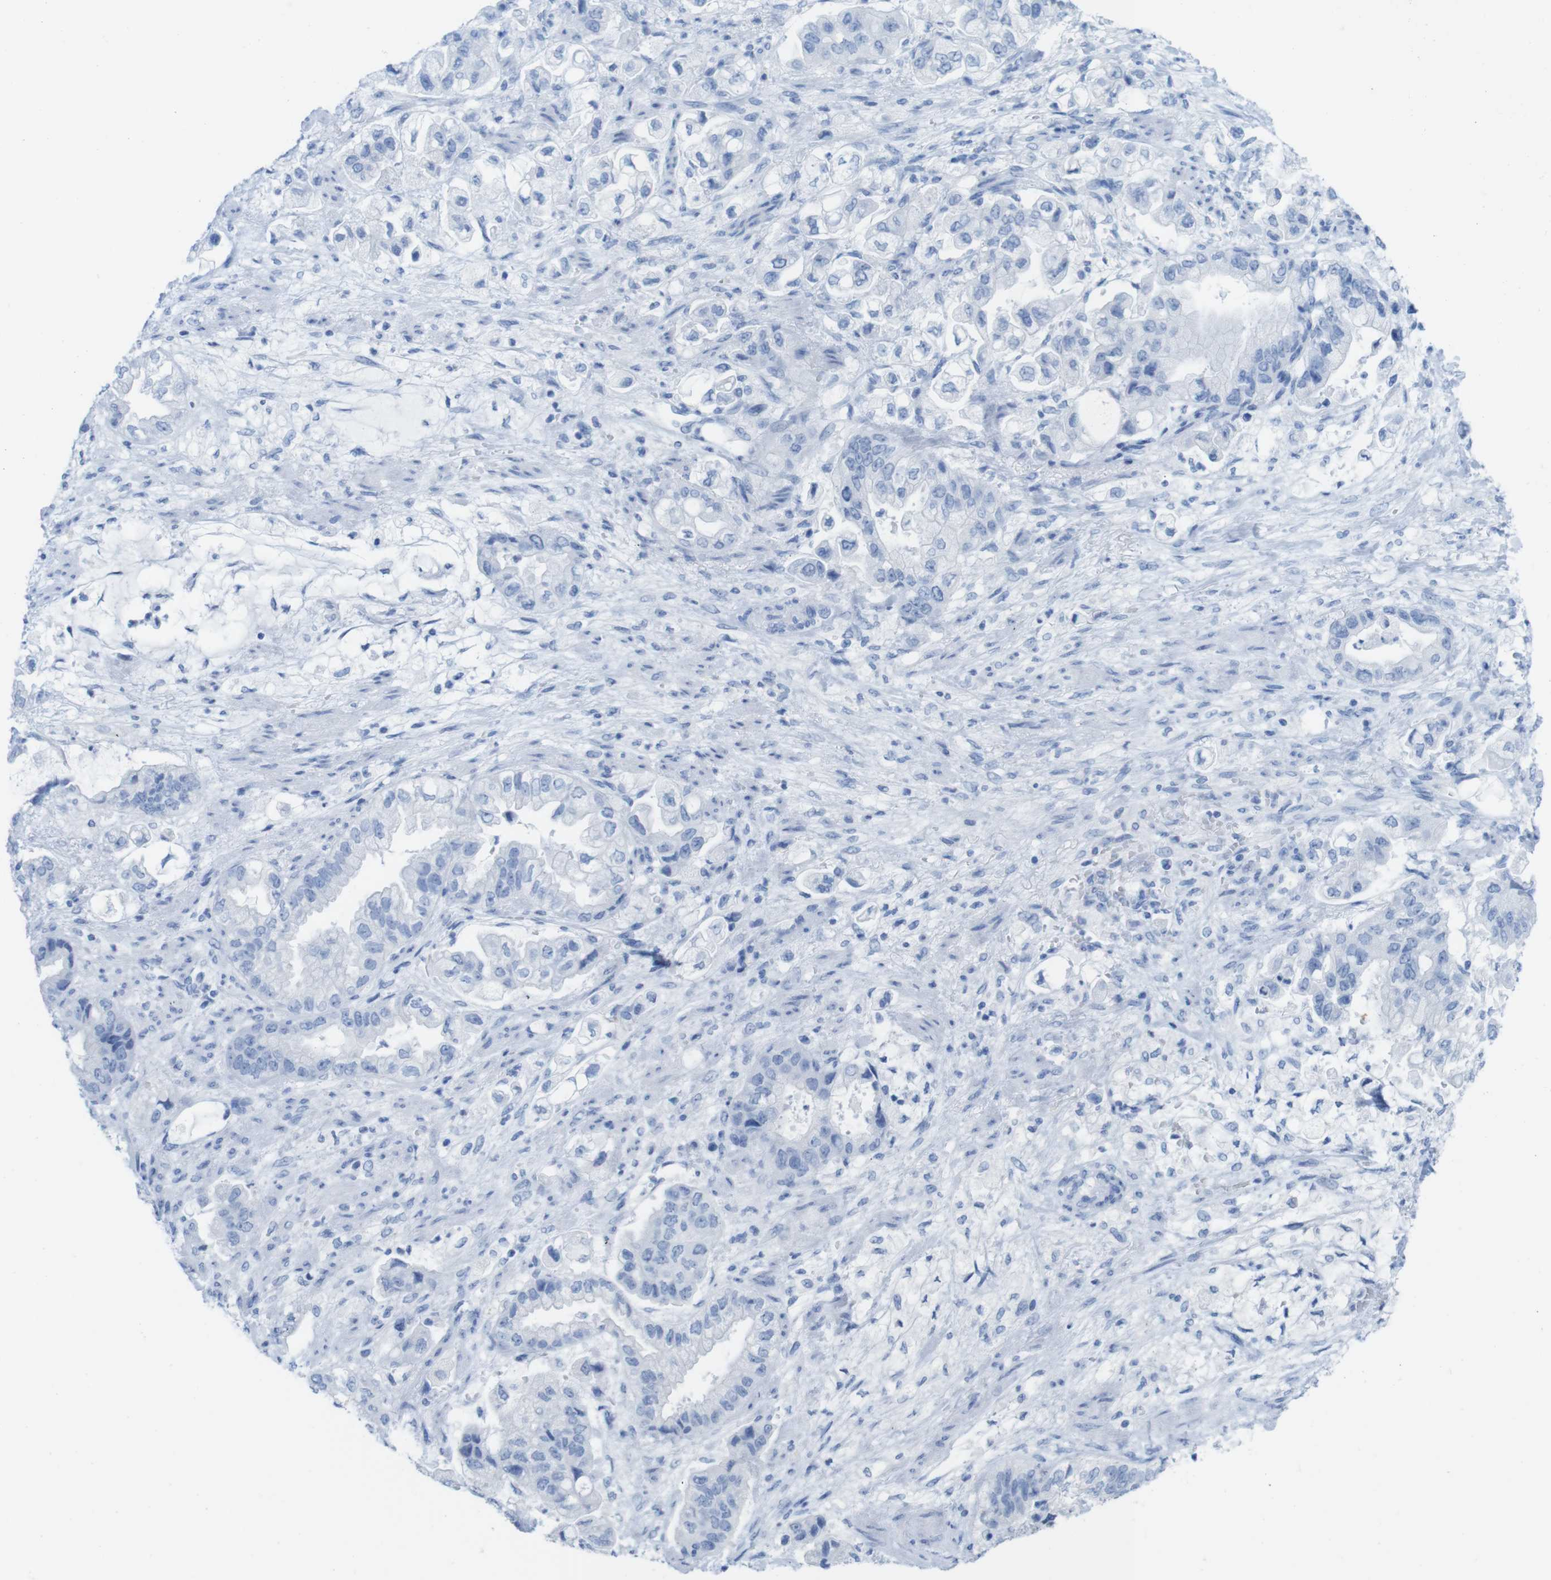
{"staining": {"intensity": "negative", "quantity": "none", "location": "none"}, "tissue": "stomach cancer", "cell_type": "Tumor cells", "image_type": "cancer", "snomed": [{"axis": "morphology", "description": "Normal tissue, NOS"}, {"axis": "morphology", "description": "Adenocarcinoma, NOS"}, {"axis": "topography", "description": "Stomach"}], "caption": "Stomach adenocarcinoma was stained to show a protein in brown. There is no significant staining in tumor cells.", "gene": "MYH7", "patient": {"sex": "male", "age": 62}}